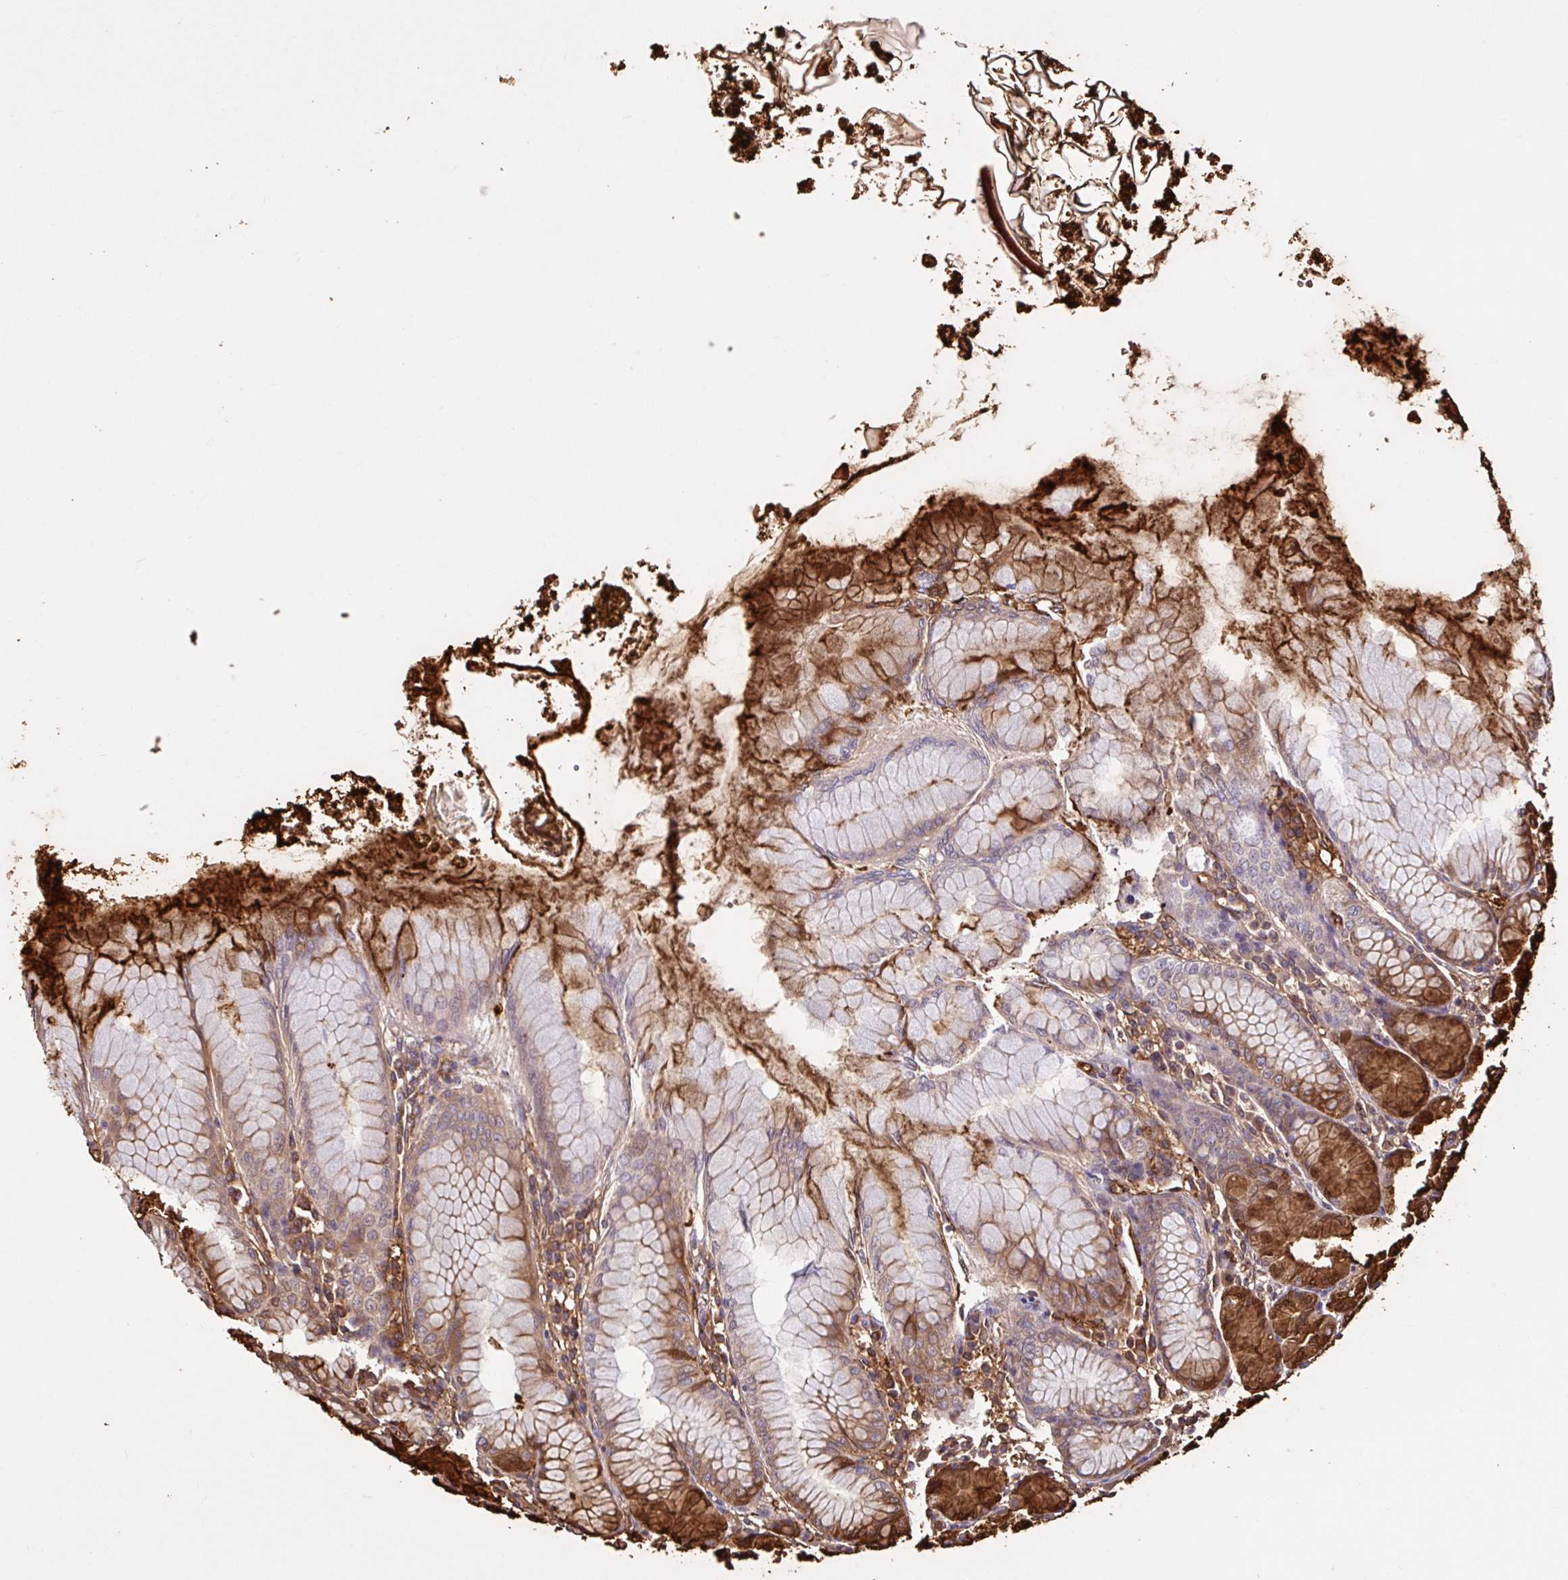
{"staining": {"intensity": "moderate", "quantity": "25%-75%", "location": "cytoplasmic/membranous,nuclear"}, "tissue": "stomach", "cell_type": "Glandular cells", "image_type": "normal", "snomed": [{"axis": "morphology", "description": "Normal tissue, NOS"}, {"axis": "topography", "description": "Stomach"}], "caption": "IHC photomicrograph of unremarkable stomach stained for a protein (brown), which shows medium levels of moderate cytoplasmic/membranous,nuclear positivity in approximately 25%-75% of glandular cells.", "gene": "NTPCR", "patient": {"sex": "female", "age": 57}}